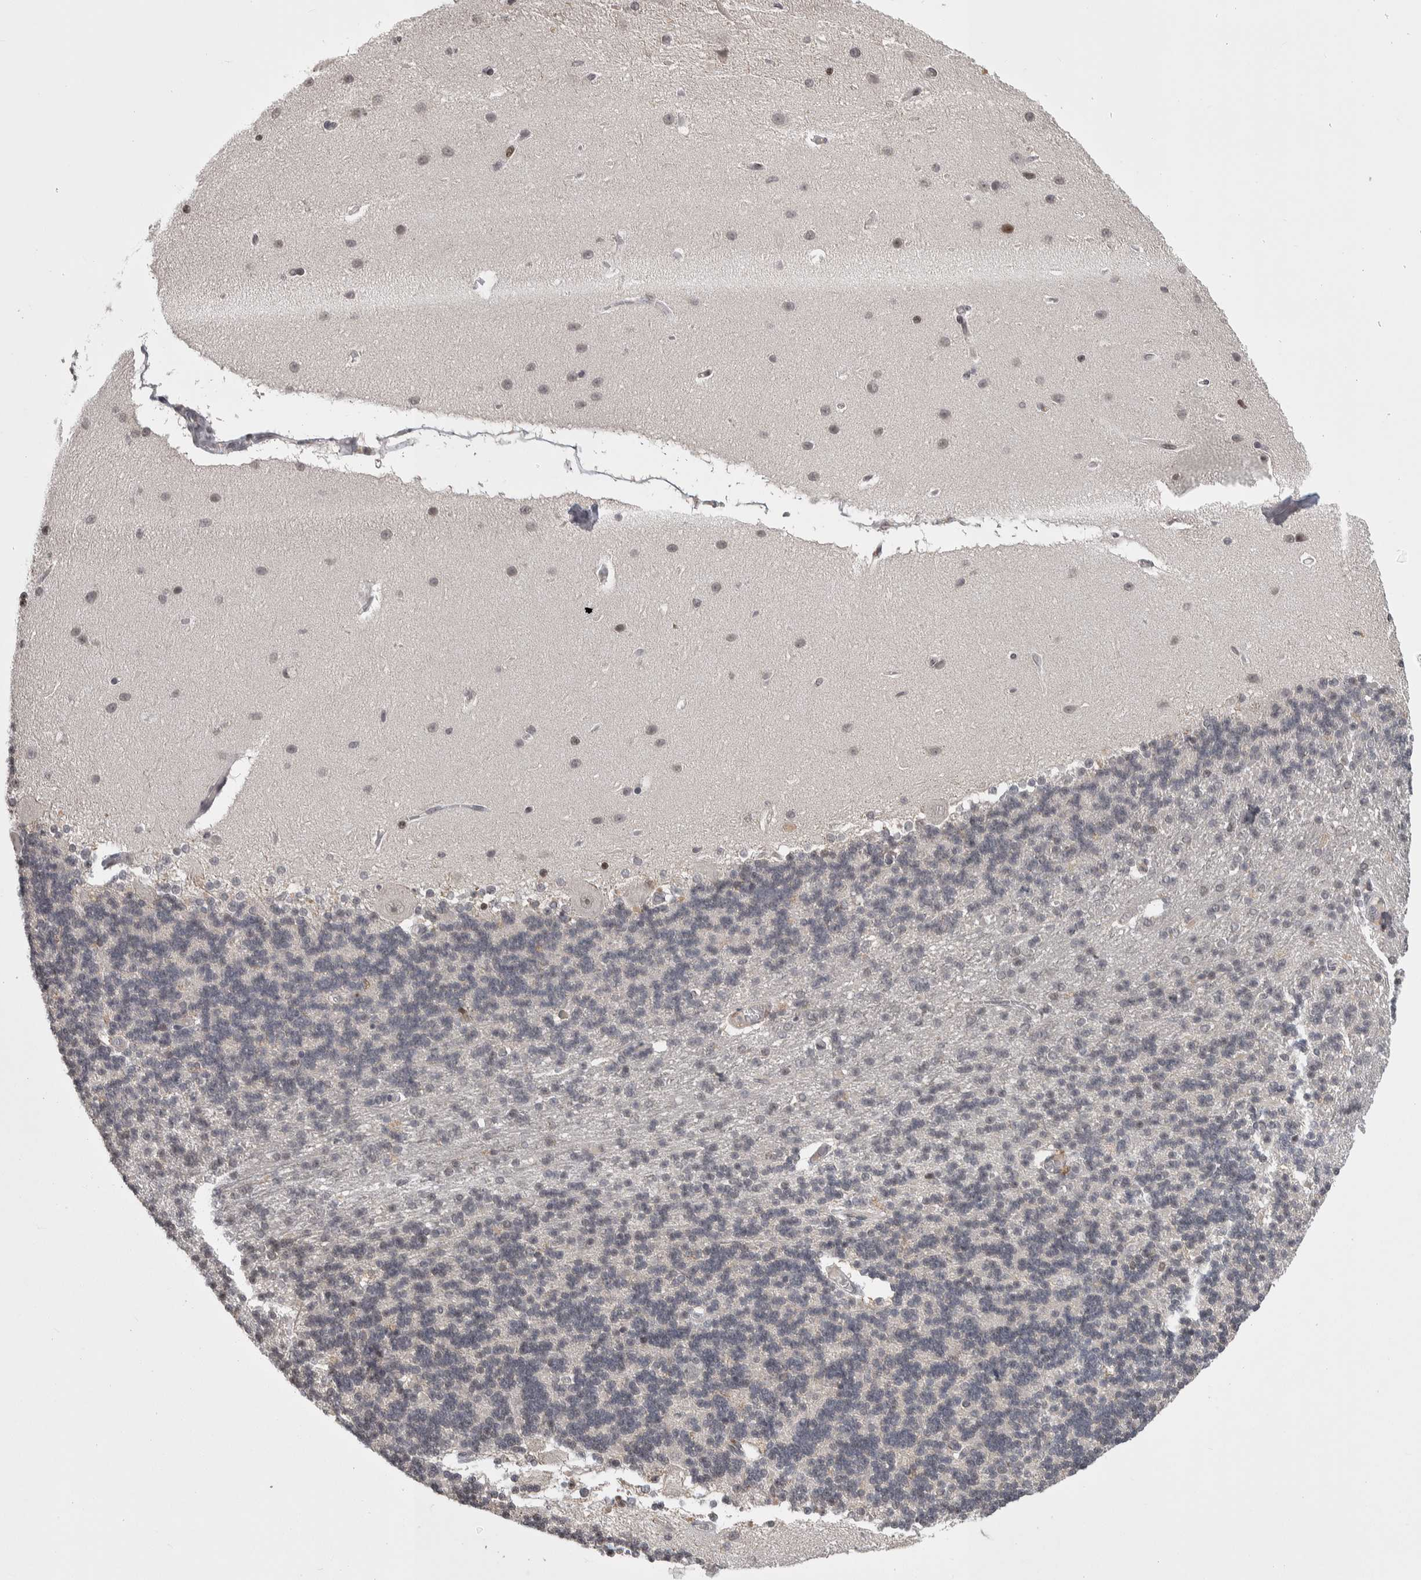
{"staining": {"intensity": "negative", "quantity": "none", "location": "none"}, "tissue": "cerebellum", "cell_type": "Cells in granular layer", "image_type": "normal", "snomed": [{"axis": "morphology", "description": "Normal tissue, NOS"}, {"axis": "topography", "description": "Cerebellum"}], "caption": "An immunohistochemistry (IHC) photomicrograph of unremarkable cerebellum is shown. There is no staining in cells in granular layer of cerebellum.", "gene": "ZSCAN21", "patient": {"sex": "female", "age": 54}}